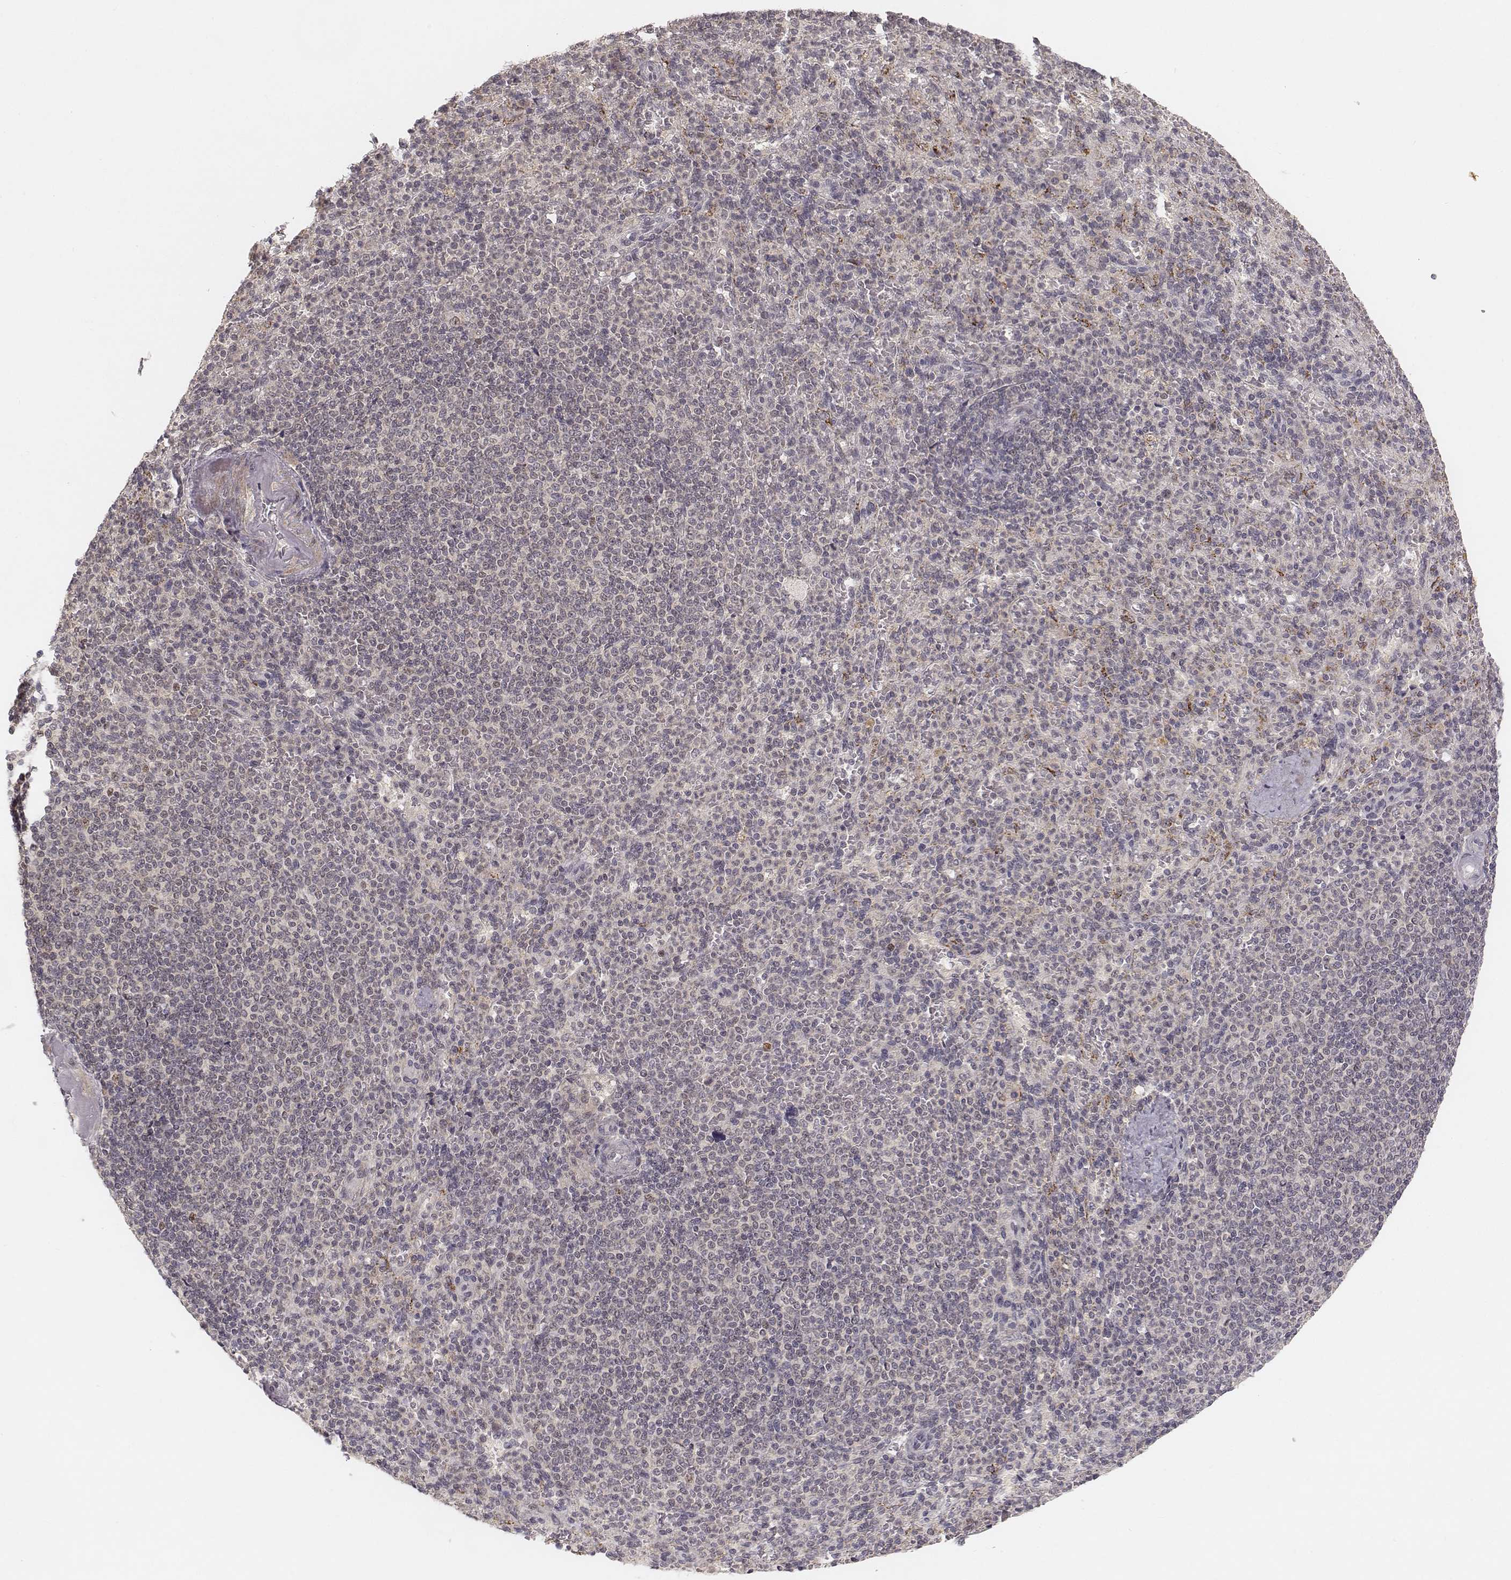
{"staining": {"intensity": "negative", "quantity": "none", "location": "none"}, "tissue": "spleen", "cell_type": "Cells in red pulp", "image_type": "normal", "snomed": [{"axis": "morphology", "description": "Normal tissue, NOS"}, {"axis": "topography", "description": "Spleen"}], "caption": "Photomicrograph shows no protein positivity in cells in red pulp of unremarkable spleen. (DAB IHC visualized using brightfield microscopy, high magnification).", "gene": "FANCD2", "patient": {"sex": "female", "age": 74}}